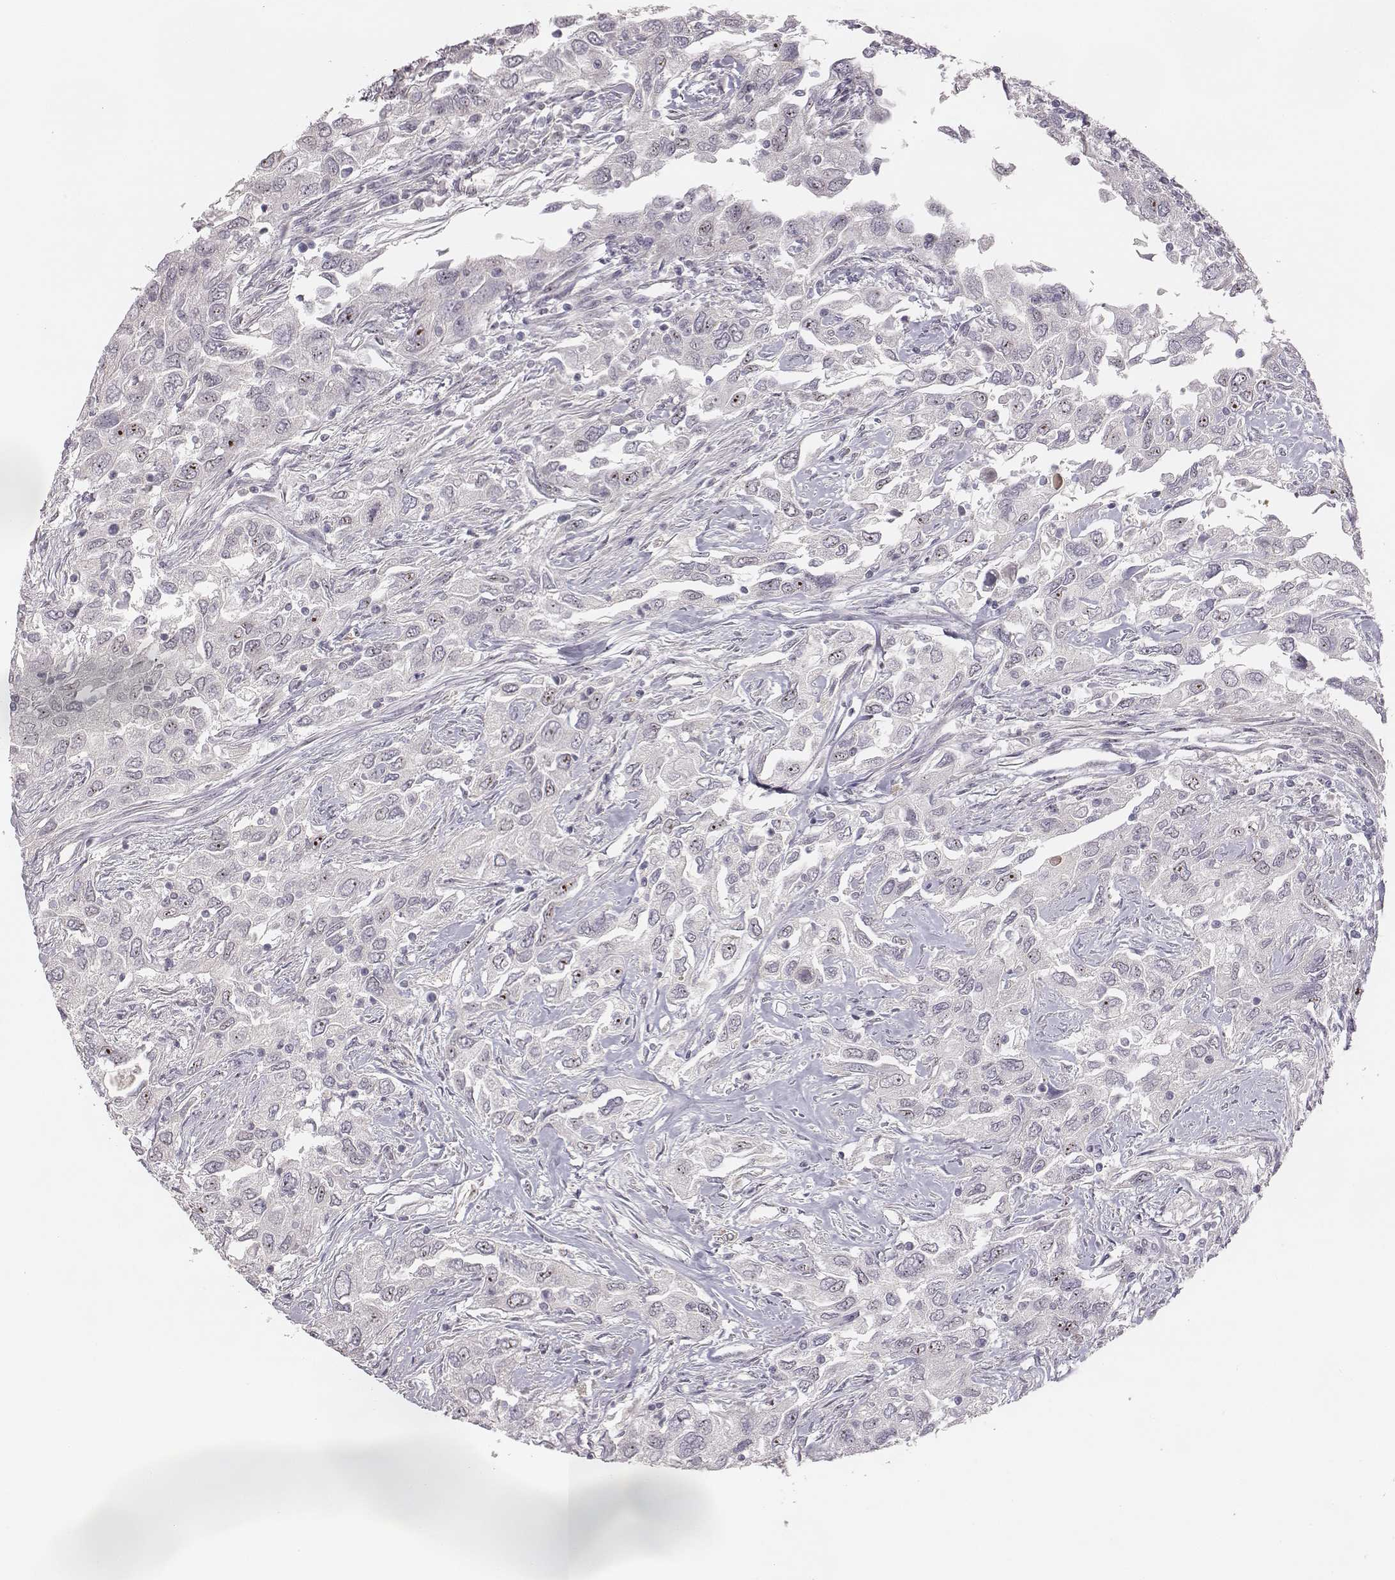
{"staining": {"intensity": "strong", "quantity": "<25%", "location": "nuclear"}, "tissue": "urothelial cancer", "cell_type": "Tumor cells", "image_type": "cancer", "snomed": [{"axis": "morphology", "description": "Urothelial carcinoma, High grade"}, {"axis": "topography", "description": "Urinary bladder"}], "caption": "Brown immunohistochemical staining in high-grade urothelial carcinoma demonstrates strong nuclear positivity in approximately <25% of tumor cells.", "gene": "NIFK", "patient": {"sex": "male", "age": 76}}